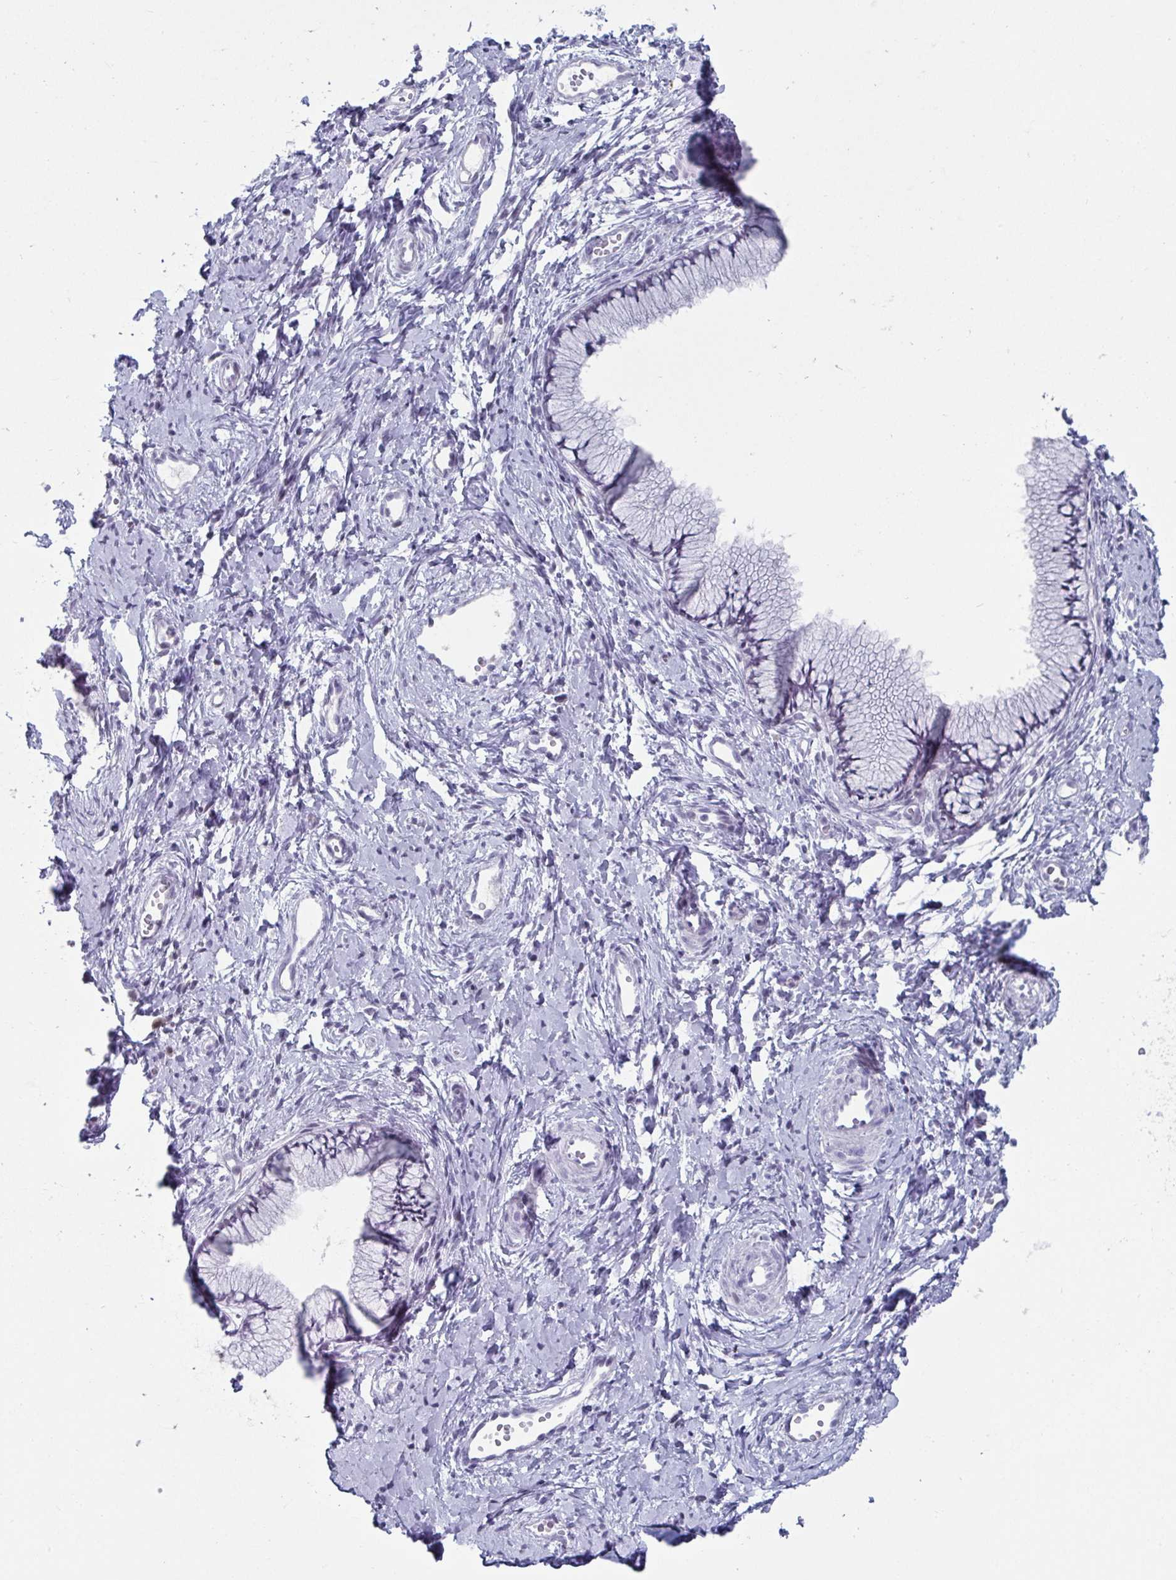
{"staining": {"intensity": "negative", "quantity": "none", "location": "none"}, "tissue": "cervix", "cell_type": "Glandular cells", "image_type": "normal", "snomed": [{"axis": "morphology", "description": "Normal tissue, NOS"}, {"axis": "topography", "description": "Cervix"}], "caption": "Immunohistochemistry (IHC) of benign human cervix demonstrates no staining in glandular cells.", "gene": "VSIG10L", "patient": {"sex": "female", "age": 40}}